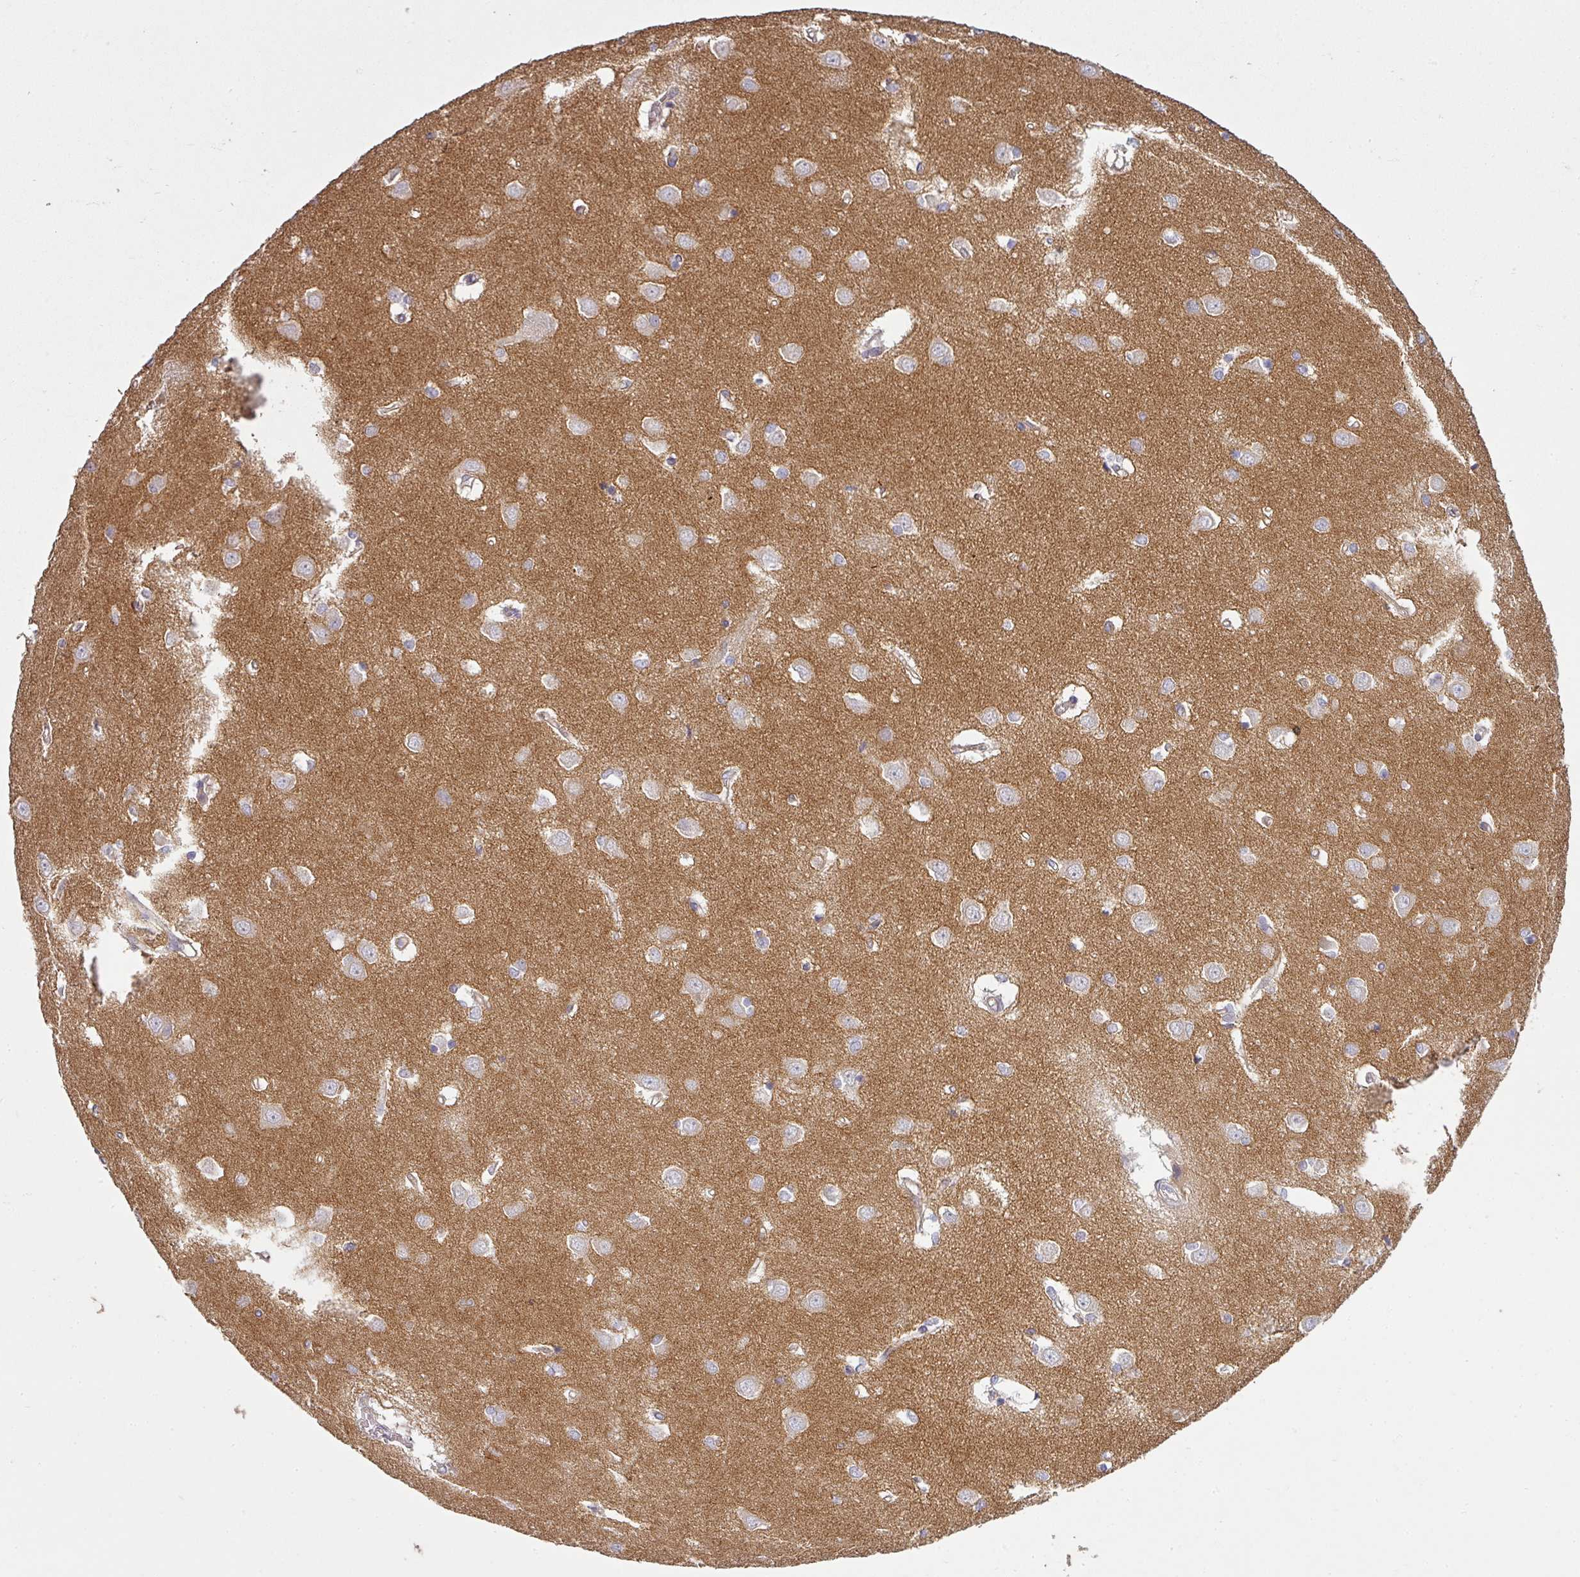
{"staining": {"intensity": "negative", "quantity": "none", "location": "none"}, "tissue": "caudate", "cell_type": "Glial cells", "image_type": "normal", "snomed": [{"axis": "morphology", "description": "Normal tissue, NOS"}, {"axis": "topography", "description": "Lateral ventricle wall"}], "caption": "Unremarkable caudate was stained to show a protein in brown. There is no significant positivity in glial cells.", "gene": "PCDH1", "patient": {"sex": "male", "age": 37}}